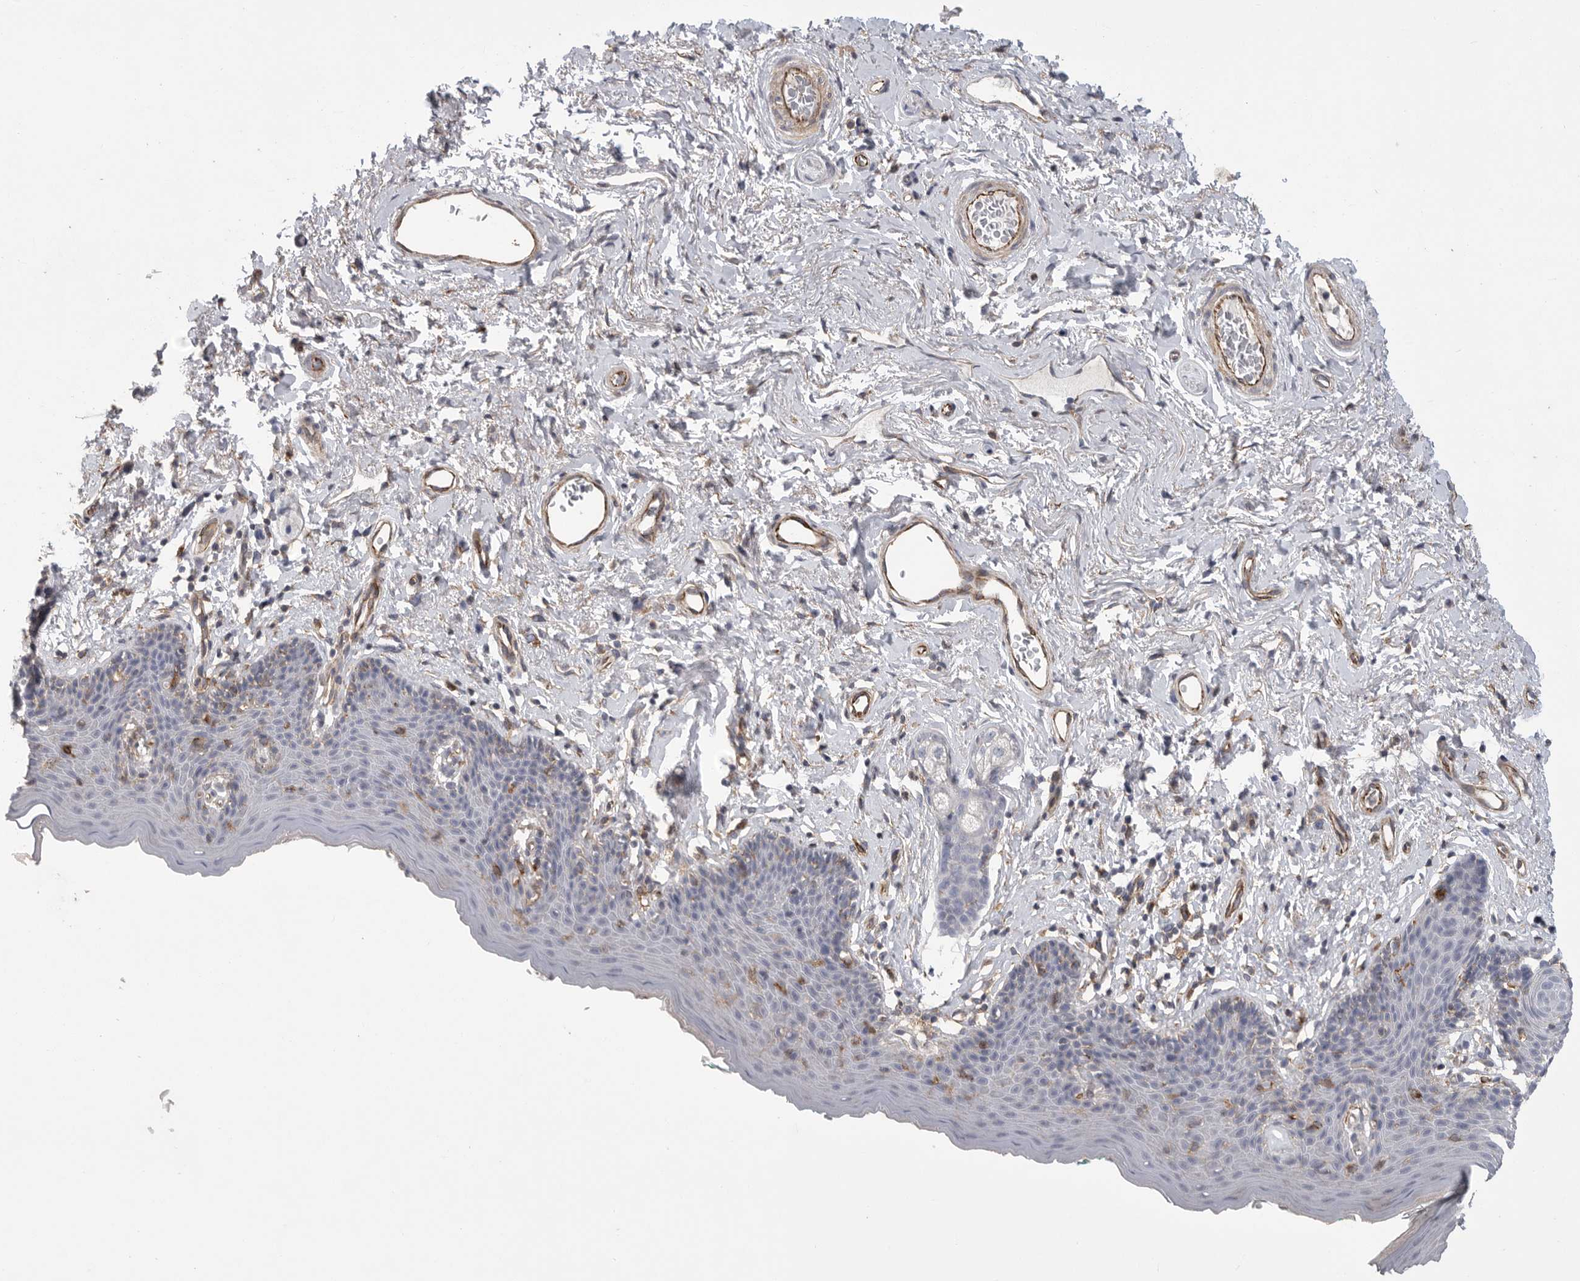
{"staining": {"intensity": "negative", "quantity": "none", "location": "none"}, "tissue": "skin", "cell_type": "Epidermal cells", "image_type": "normal", "snomed": [{"axis": "morphology", "description": "Normal tissue, NOS"}, {"axis": "topography", "description": "Vulva"}], "caption": "High power microscopy micrograph of an immunohistochemistry (IHC) histopathology image of normal skin, revealing no significant positivity in epidermal cells. The staining was performed using DAB (3,3'-diaminobenzidine) to visualize the protein expression in brown, while the nuclei were stained in blue with hematoxylin (Magnification: 20x).", "gene": "SIGLEC10", "patient": {"sex": "female", "age": 66}}